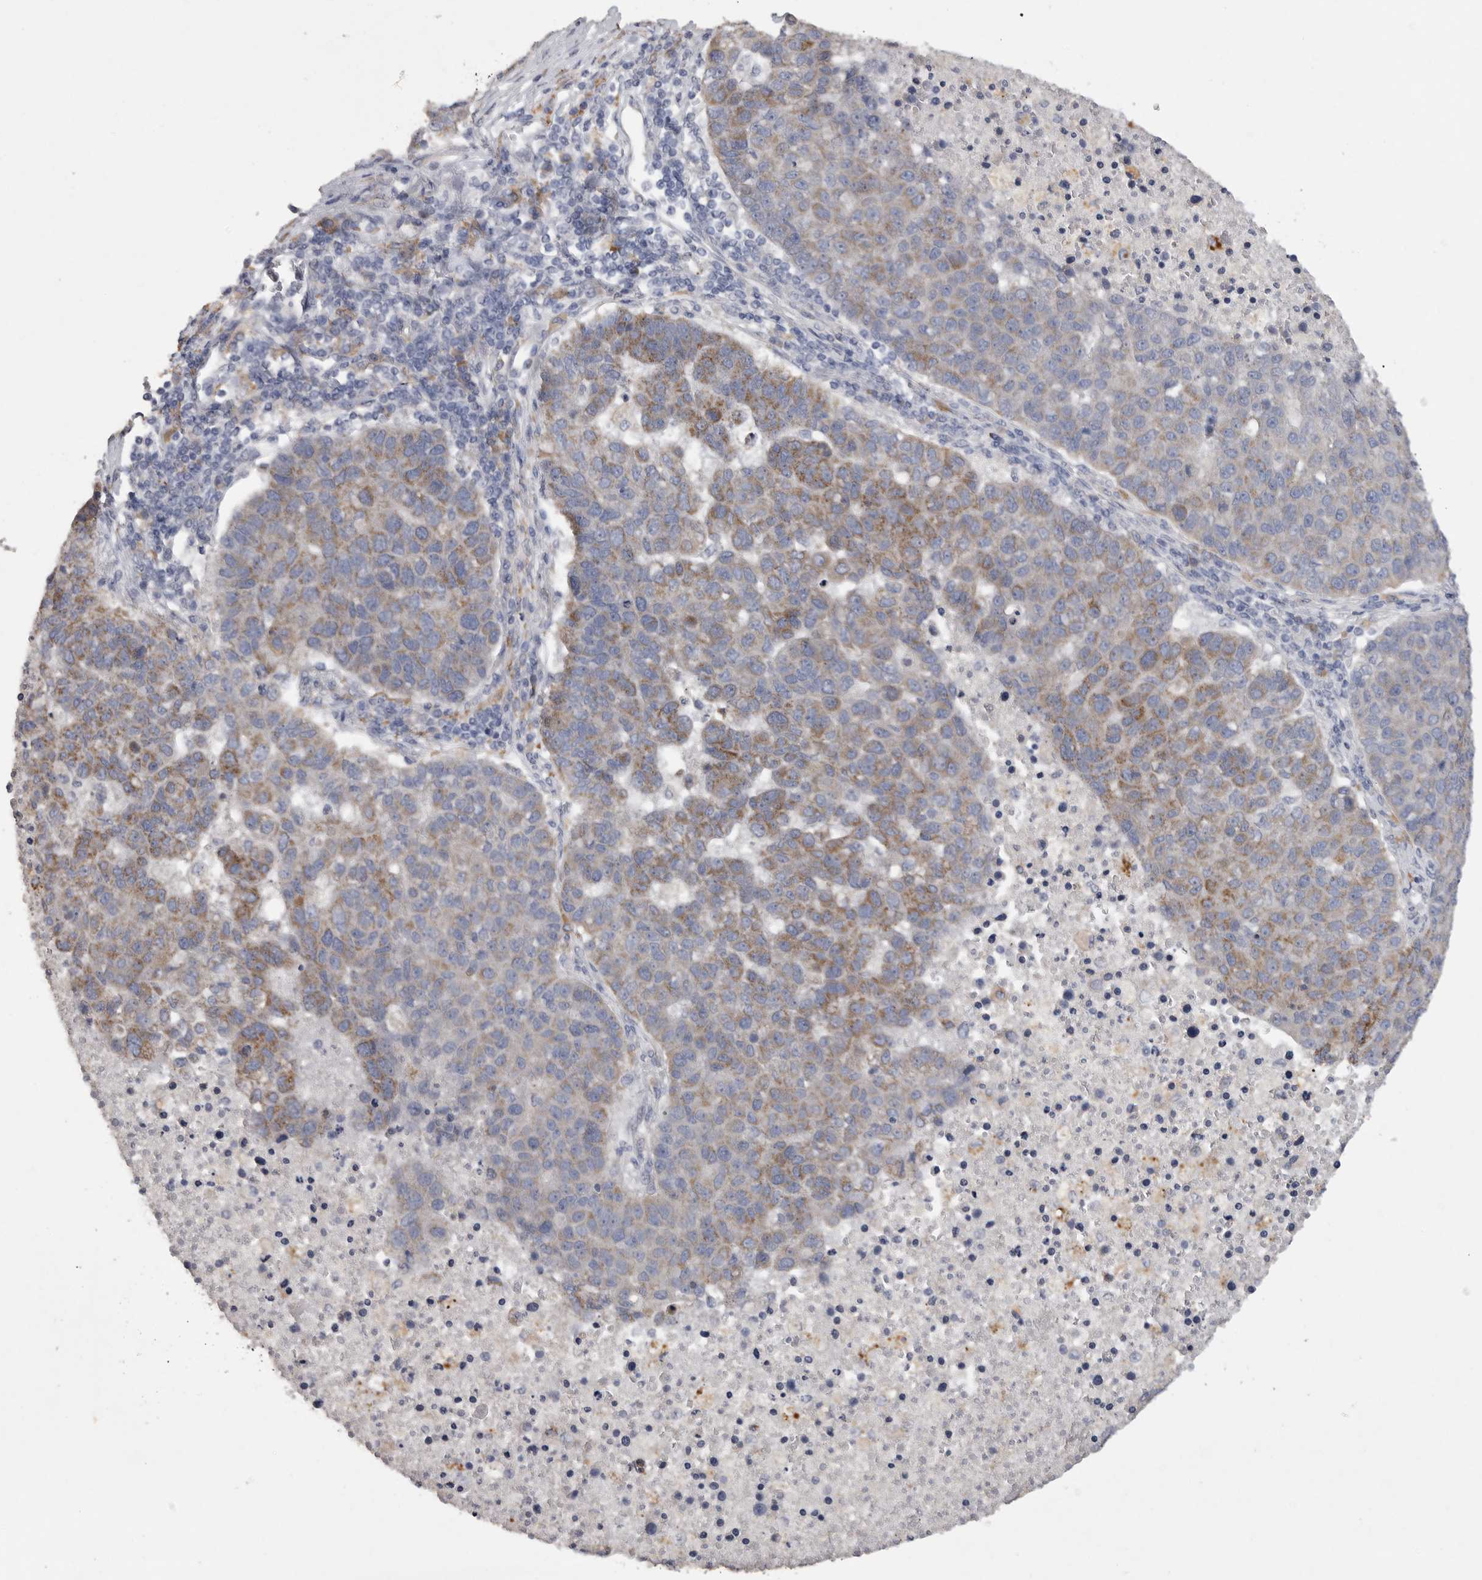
{"staining": {"intensity": "moderate", "quantity": "25%-75%", "location": "cytoplasmic/membranous"}, "tissue": "pancreatic cancer", "cell_type": "Tumor cells", "image_type": "cancer", "snomed": [{"axis": "morphology", "description": "Adenocarcinoma, NOS"}, {"axis": "topography", "description": "Pancreas"}], "caption": "IHC of human adenocarcinoma (pancreatic) exhibits medium levels of moderate cytoplasmic/membranous staining in about 25%-75% of tumor cells. The staining is performed using DAB brown chromogen to label protein expression. The nuclei are counter-stained blue using hematoxylin.", "gene": "EDEM3", "patient": {"sex": "female", "age": 61}}